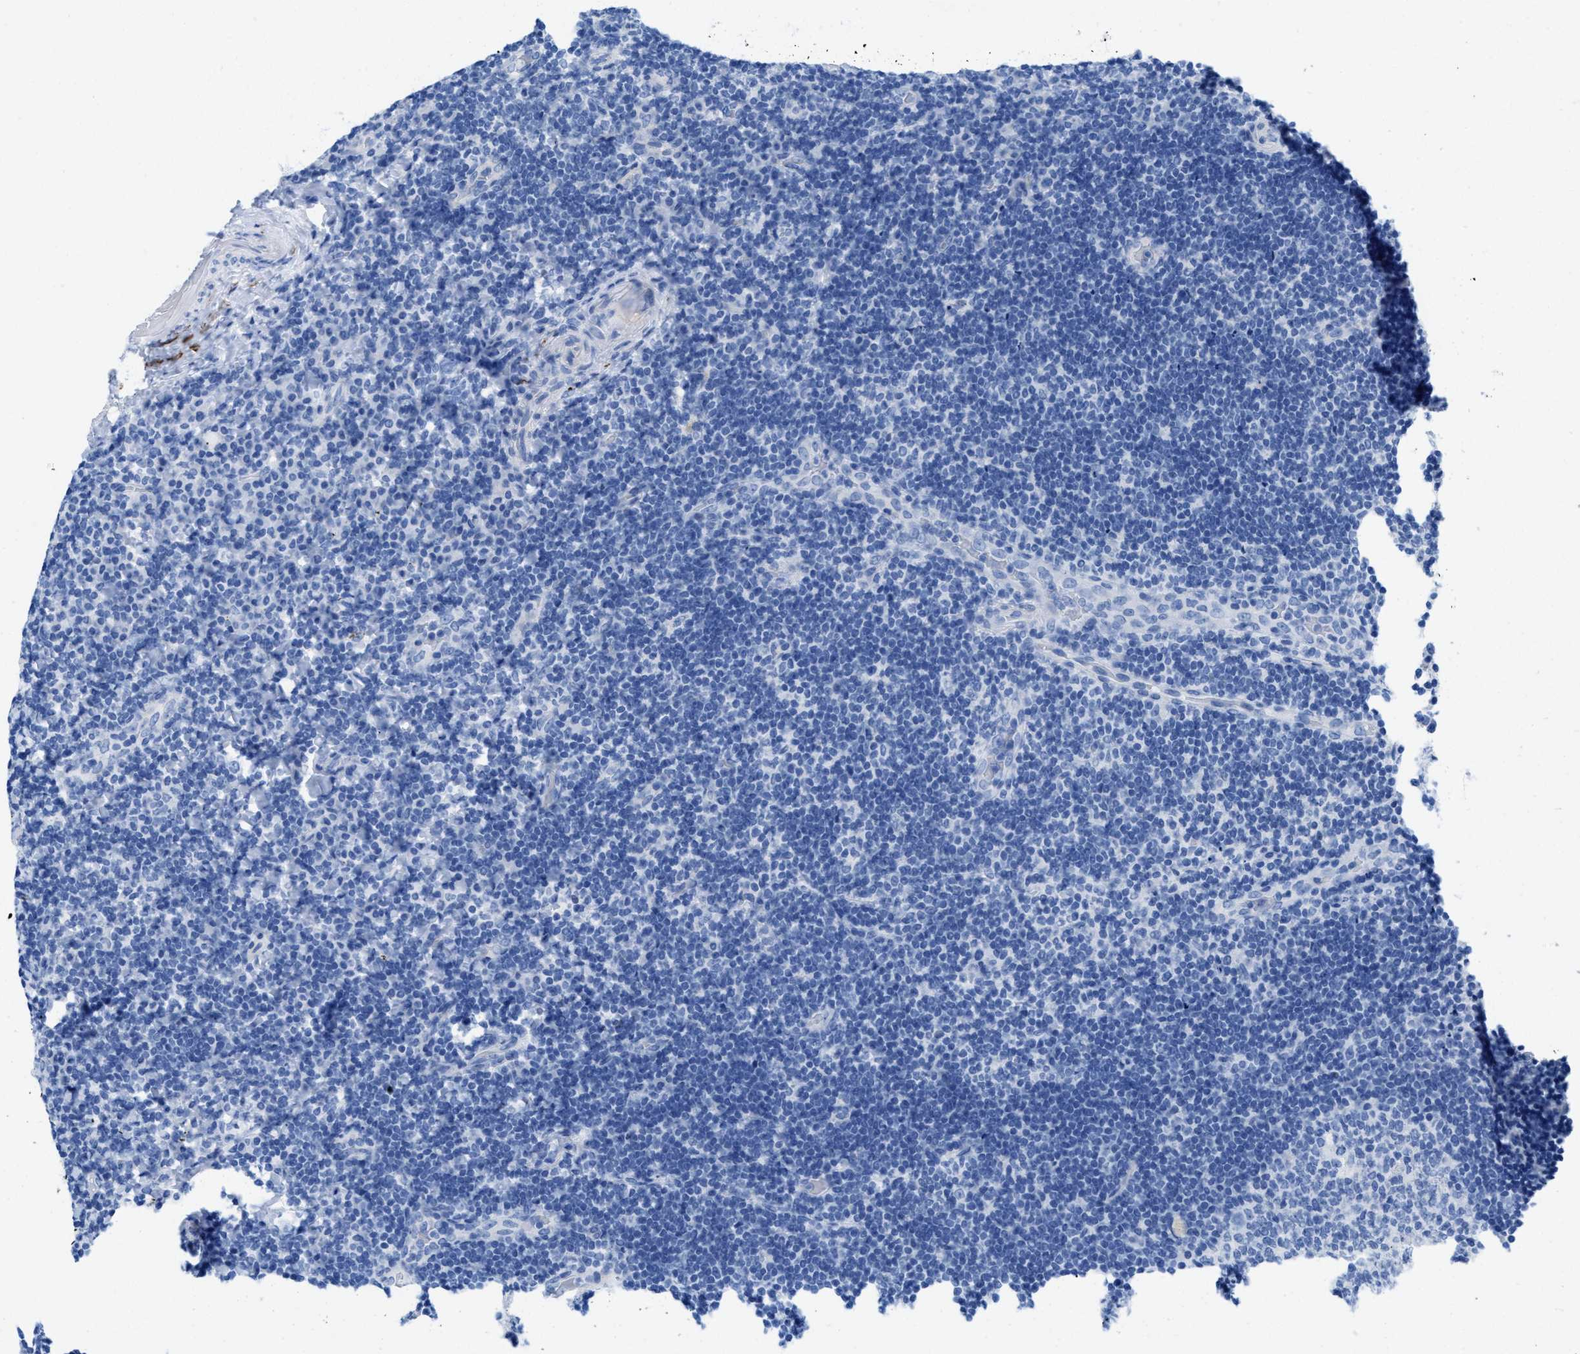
{"staining": {"intensity": "negative", "quantity": "none", "location": "none"}, "tissue": "lymphoma", "cell_type": "Tumor cells", "image_type": "cancer", "snomed": [{"axis": "morphology", "description": "Malignant lymphoma, non-Hodgkin's type, High grade"}, {"axis": "topography", "description": "Tonsil"}], "caption": "This is an immunohistochemistry (IHC) image of high-grade malignant lymphoma, non-Hodgkin's type. There is no positivity in tumor cells.", "gene": "ANKFN1", "patient": {"sex": "female", "age": 36}}